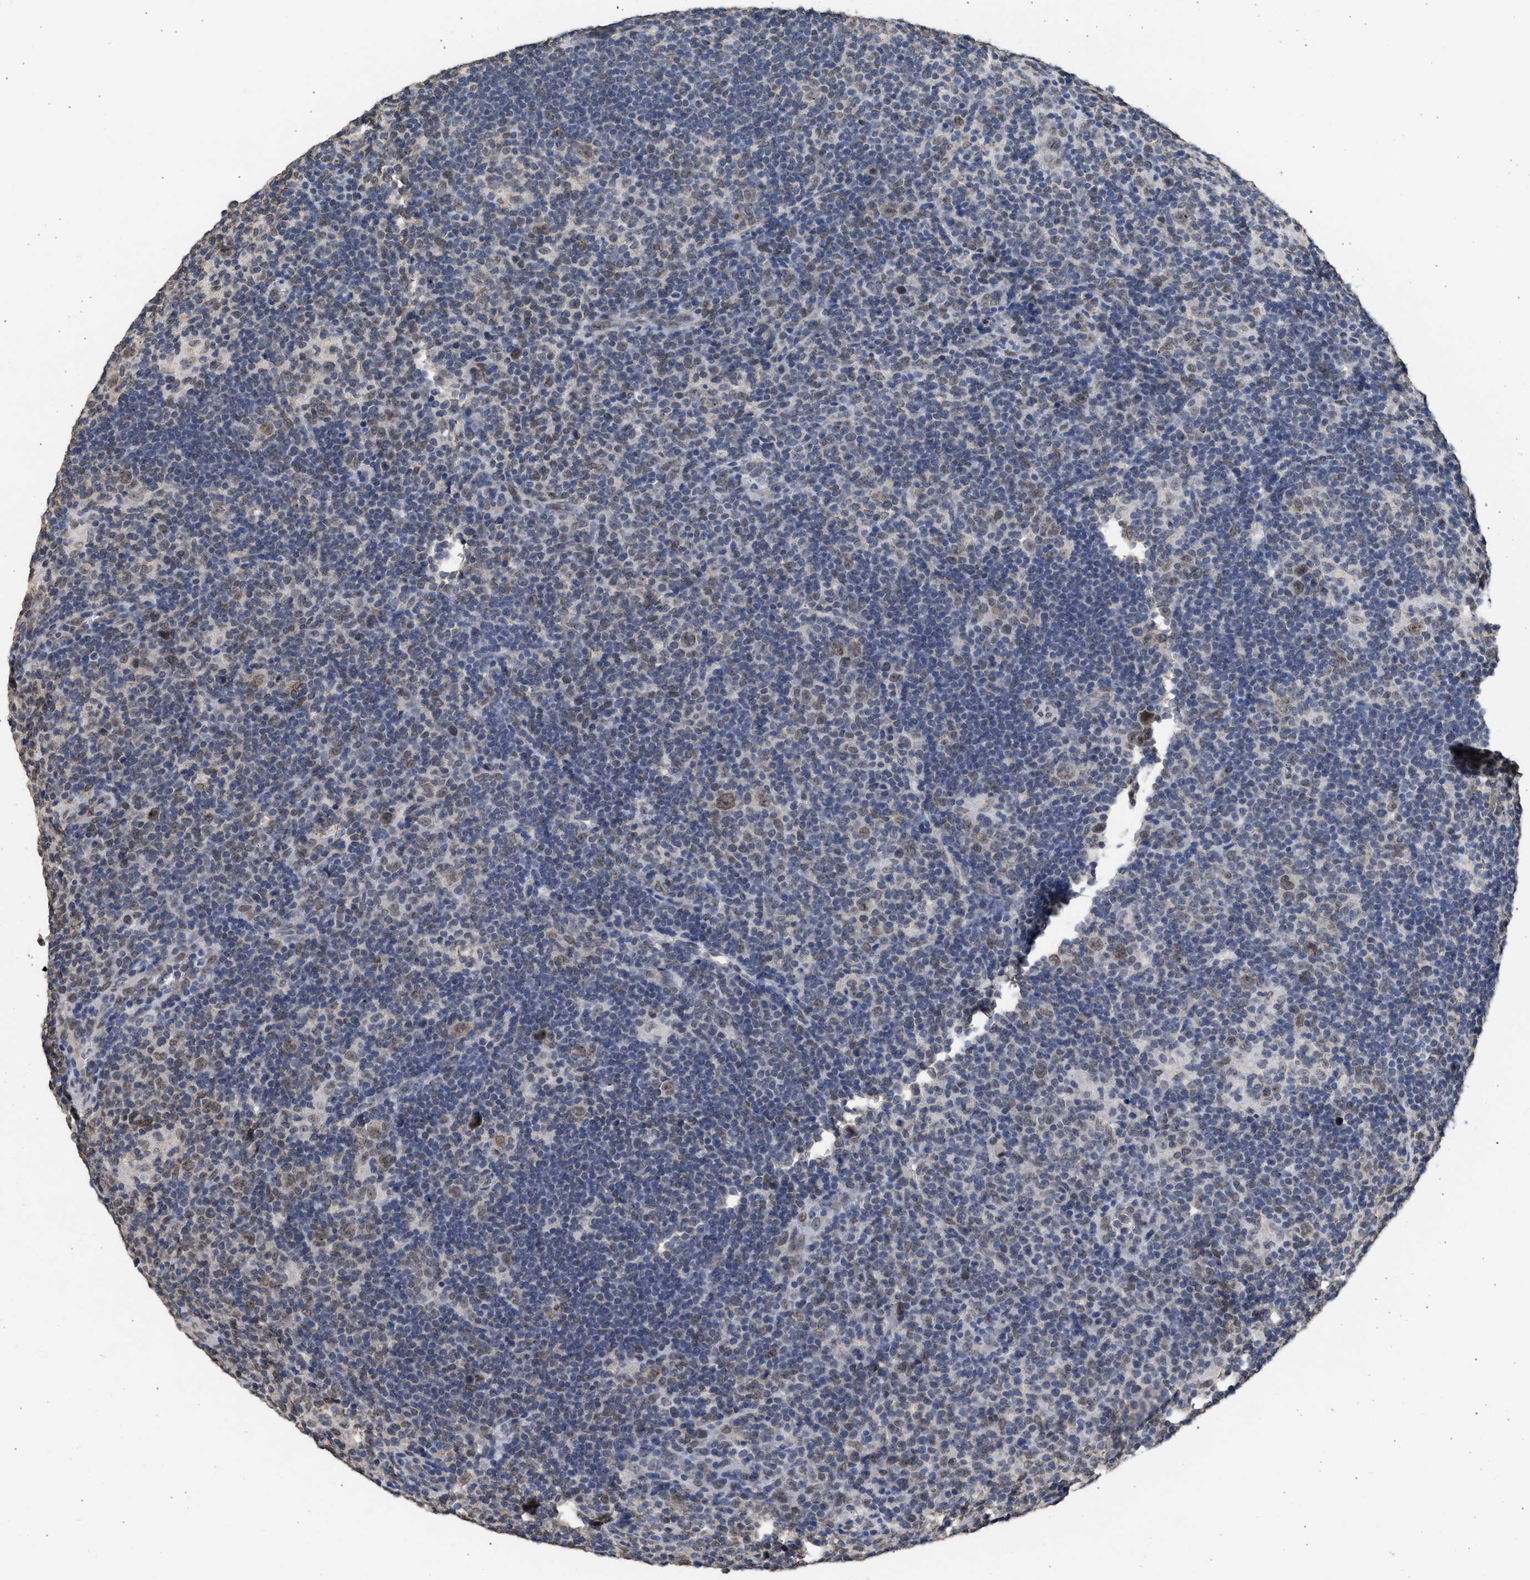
{"staining": {"intensity": "weak", "quantity": ">75%", "location": "nuclear"}, "tissue": "lymphoma", "cell_type": "Tumor cells", "image_type": "cancer", "snomed": [{"axis": "morphology", "description": "Hodgkin's disease, NOS"}, {"axis": "topography", "description": "Lymph node"}], "caption": "There is low levels of weak nuclear positivity in tumor cells of Hodgkin's disease, as demonstrated by immunohistochemical staining (brown color).", "gene": "NUP35", "patient": {"sex": "female", "age": 57}}